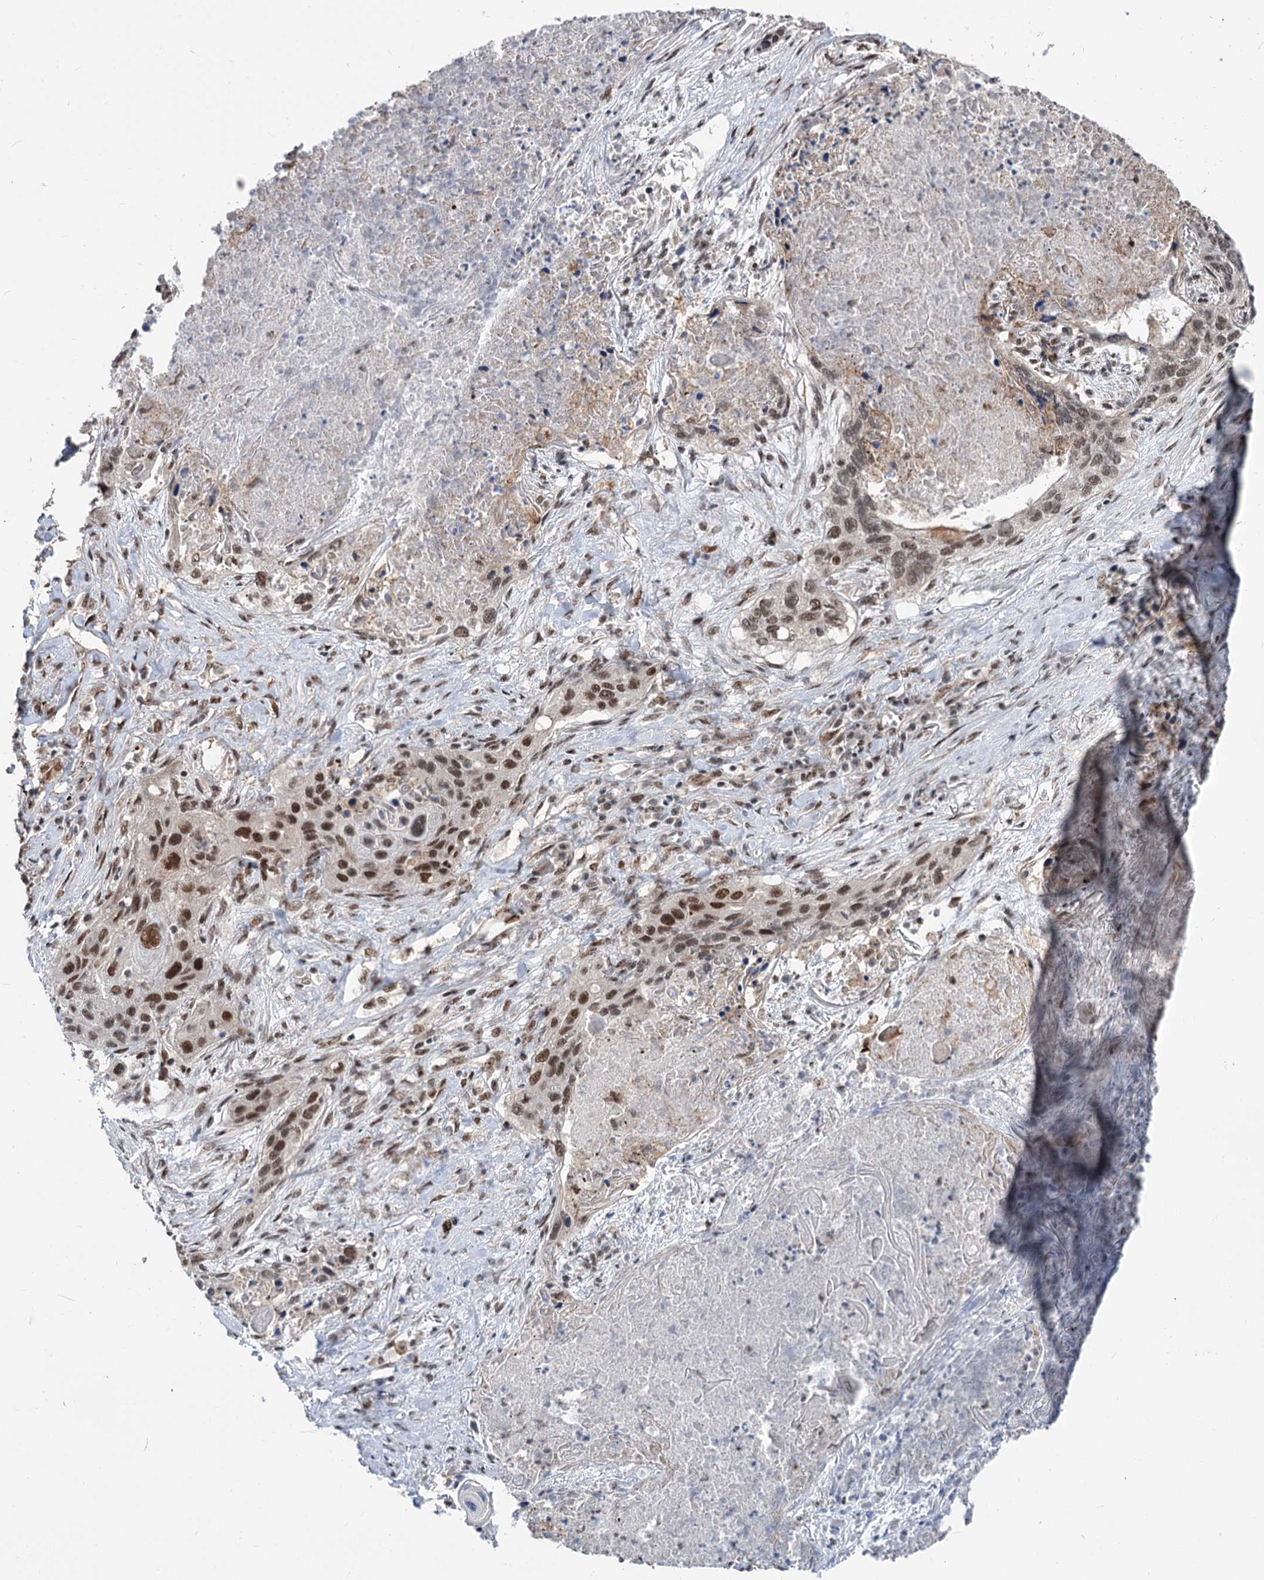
{"staining": {"intensity": "moderate", "quantity": ">75%", "location": "nuclear"}, "tissue": "lung cancer", "cell_type": "Tumor cells", "image_type": "cancer", "snomed": [{"axis": "morphology", "description": "Squamous cell carcinoma, NOS"}, {"axis": "topography", "description": "Lung"}], "caption": "This is a photomicrograph of immunohistochemistry staining of lung squamous cell carcinoma, which shows moderate expression in the nuclear of tumor cells.", "gene": "MAML1", "patient": {"sex": "female", "age": 63}}